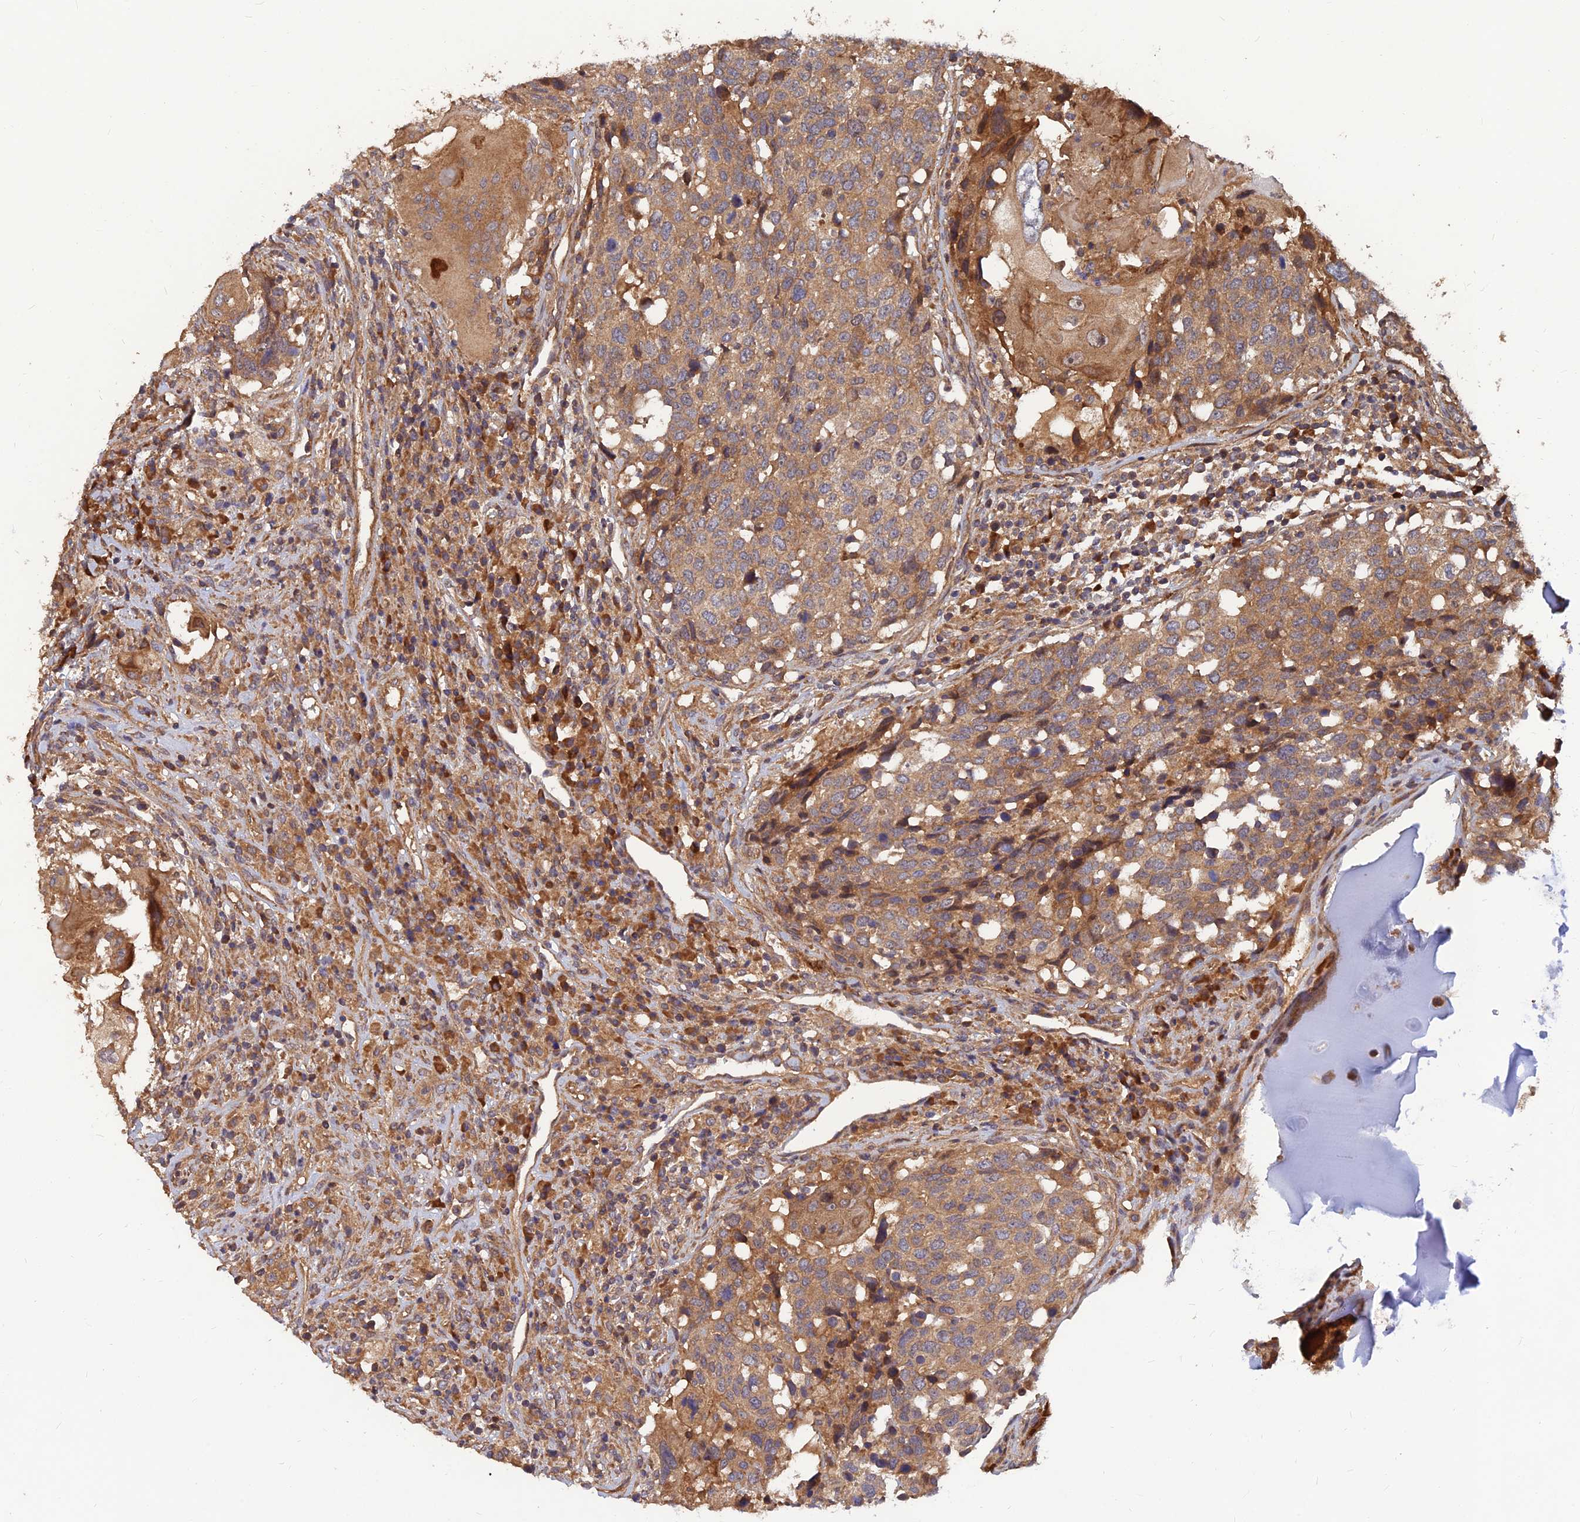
{"staining": {"intensity": "moderate", "quantity": ">75%", "location": "cytoplasmic/membranous"}, "tissue": "head and neck cancer", "cell_type": "Tumor cells", "image_type": "cancer", "snomed": [{"axis": "morphology", "description": "Squamous cell carcinoma, NOS"}, {"axis": "topography", "description": "Head-Neck"}], "caption": "Protein positivity by immunohistochemistry (IHC) shows moderate cytoplasmic/membranous positivity in about >75% of tumor cells in head and neck squamous cell carcinoma.", "gene": "RELCH", "patient": {"sex": "male", "age": 66}}